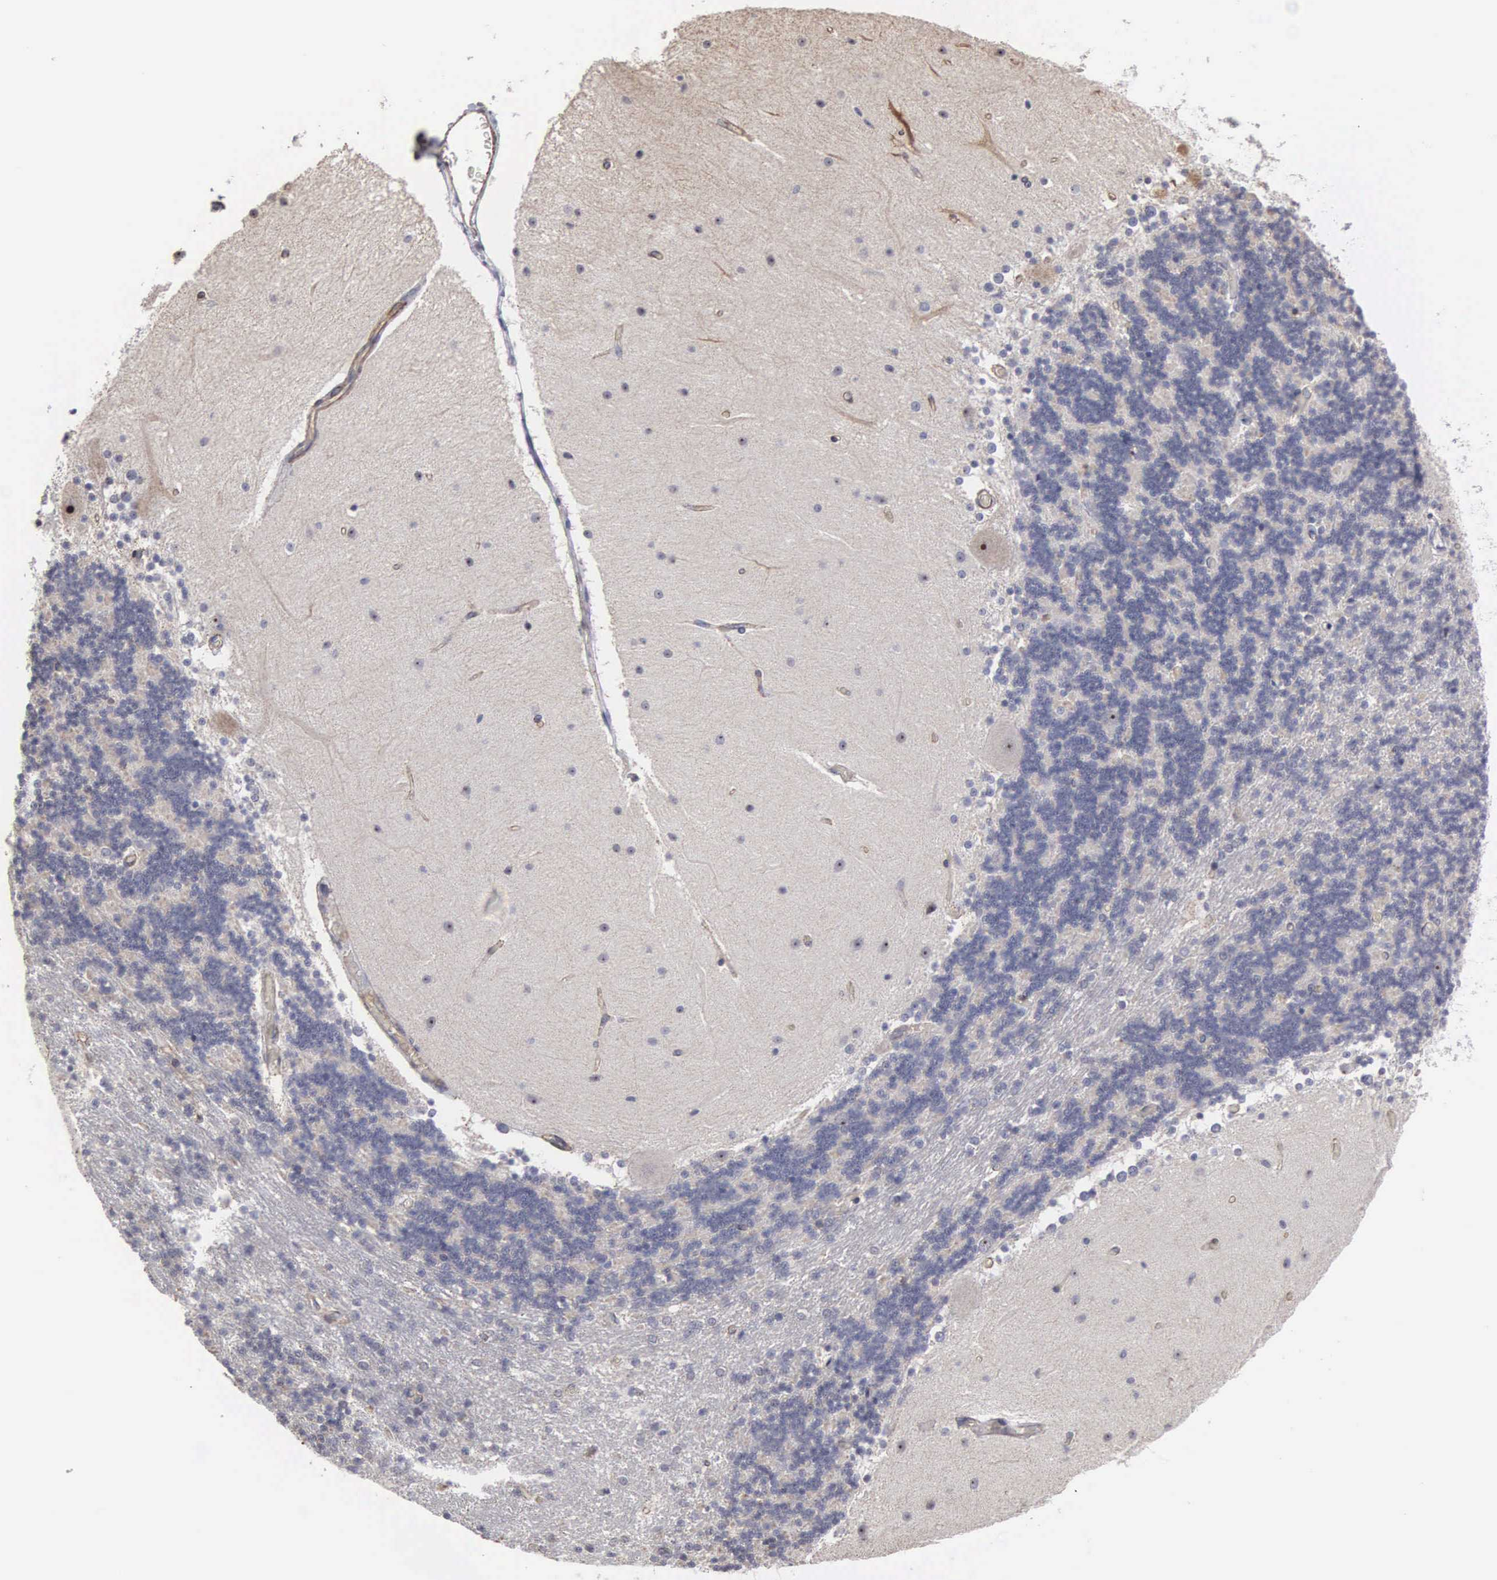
{"staining": {"intensity": "negative", "quantity": "none", "location": "none"}, "tissue": "cerebellum", "cell_type": "Cells in granular layer", "image_type": "normal", "snomed": [{"axis": "morphology", "description": "Normal tissue, NOS"}, {"axis": "topography", "description": "Cerebellum"}], "caption": "This is a histopathology image of immunohistochemistry staining of unremarkable cerebellum, which shows no staining in cells in granular layer.", "gene": "NGDN", "patient": {"sex": "female", "age": 54}}